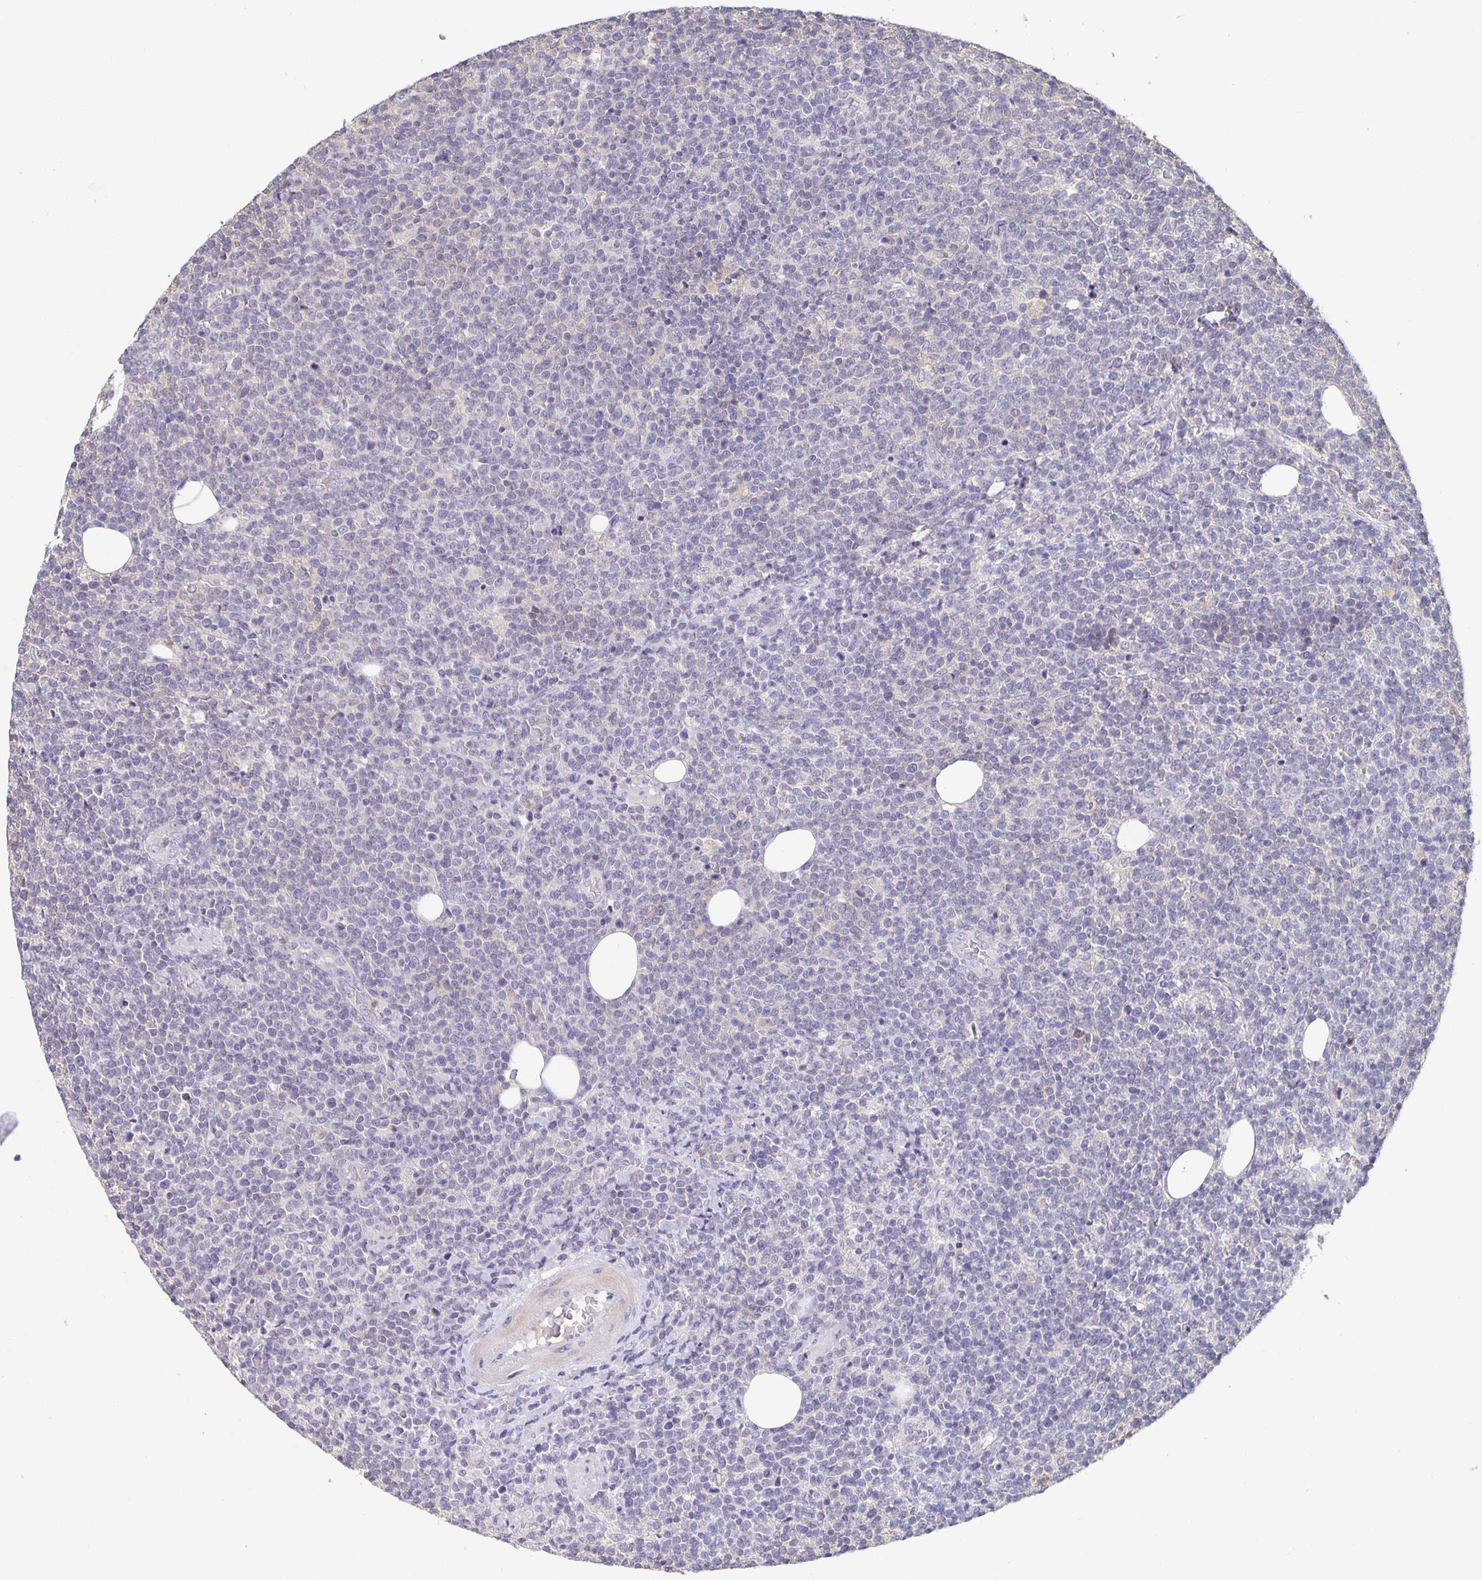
{"staining": {"intensity": "negative", "quantity": "none", "location": "none"}, "tissue": "lymphoma", "cell_type": "Tumor cells", "image_type": "cancer", "snomed": [{"axis": "morphology", "description": "Malignant lymphoma, non-Hodgkin's type, High grade"}, {"axis": "topography", "description": "Lymph node"}], "caption": "Tumor cells show no significant protein expression in lymphoma.", "gene": "GDF15", "patient": {"sex": "male", "age": 61}}